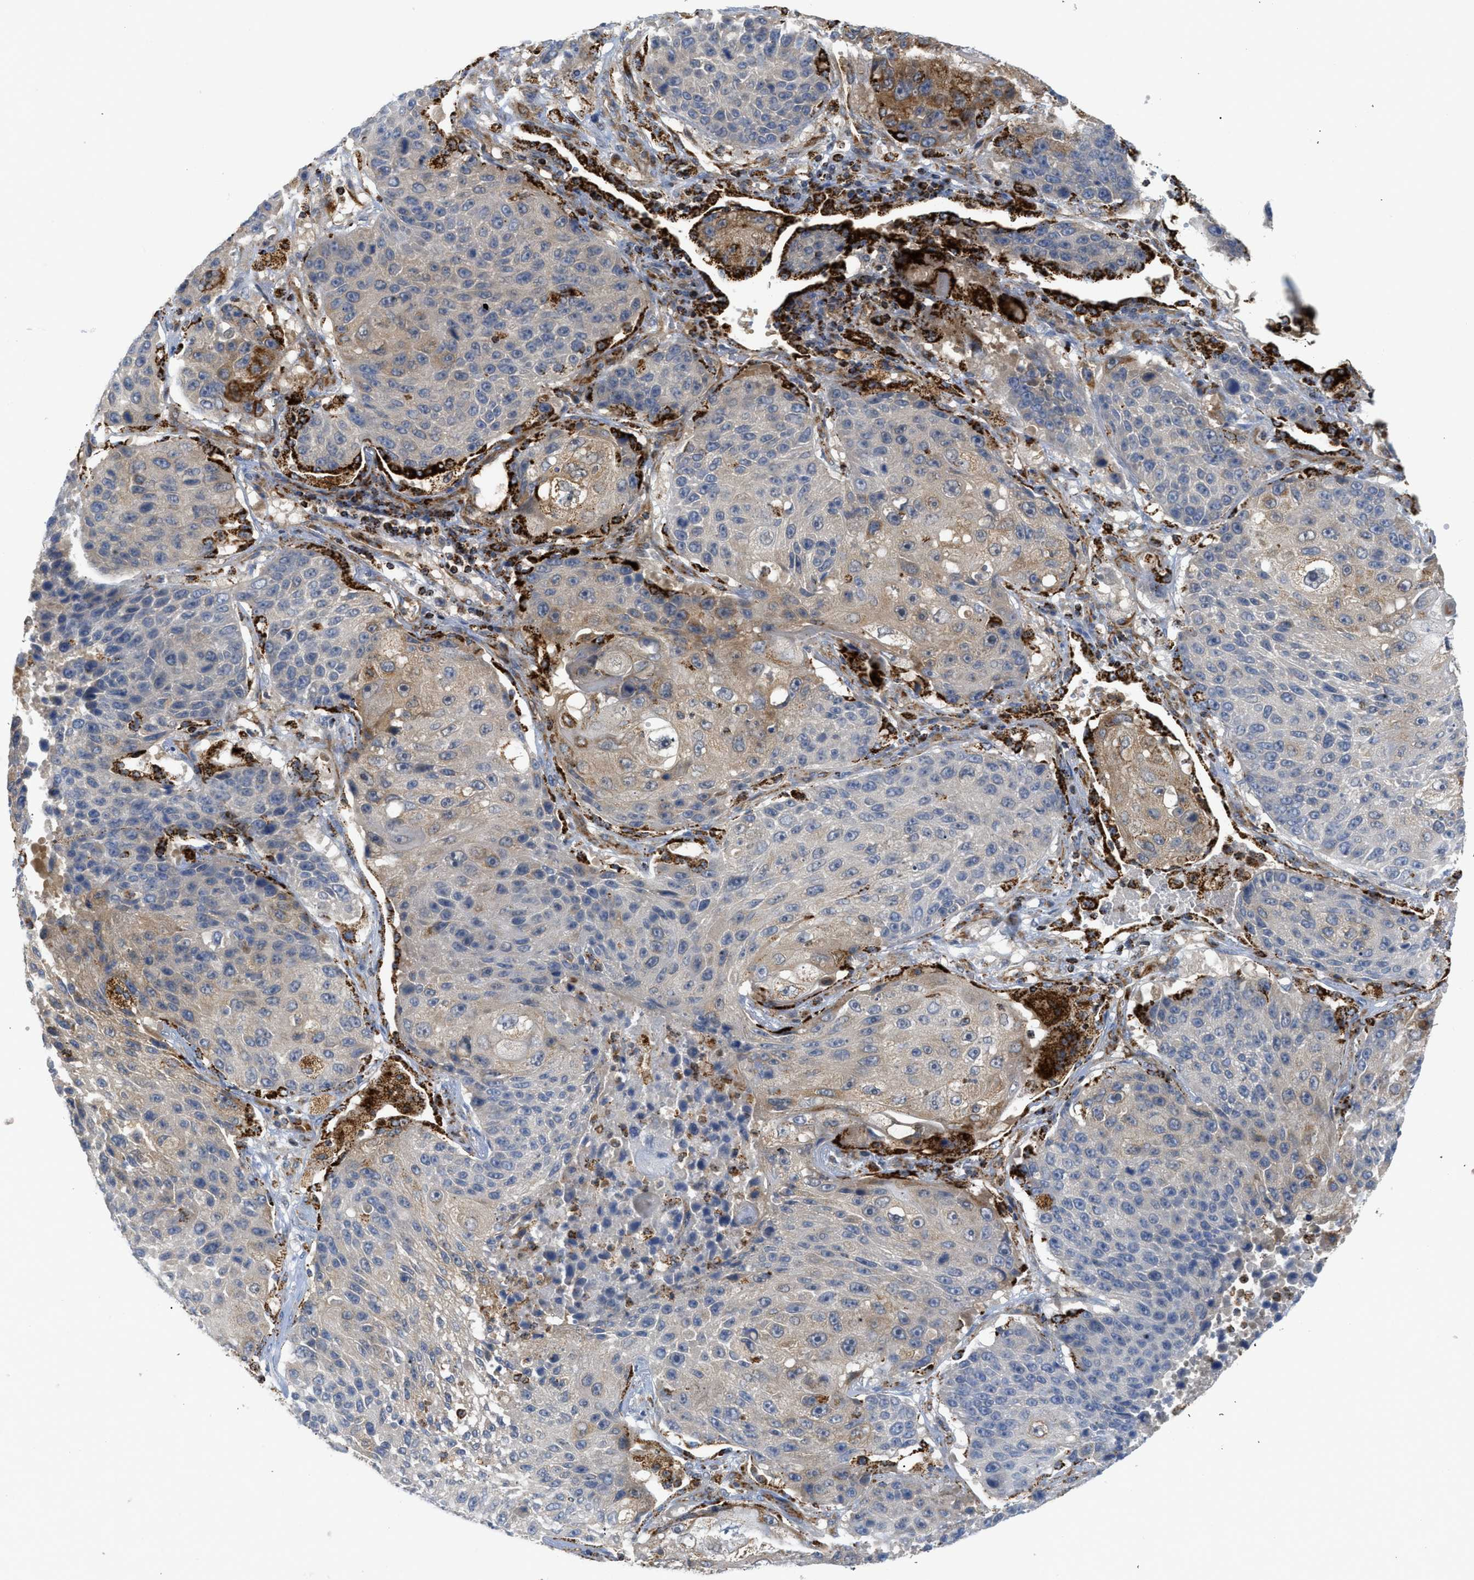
{"staining": {"intensity": "moderate", "quantity": ">75%", "location": "cytoplasmic/membranous"}, "tissue": "lung cancer", "cell_type": "Tumor cells", "image_type": "cancer", "snomed": [{"axis": "morphology", "description": "Squamous cell carcinoma, NOS"}, {"axis": "topography", "description": "Lung"}], "caption": "This is an image of immunohistochemistry staining of lung cancer (squamous cell carcinoma), which shows moderate staining in the cytoplasmic/membranous of tumor cells.", "gene": "SQOR", "patient": {"sex": "male", "age": 61}}